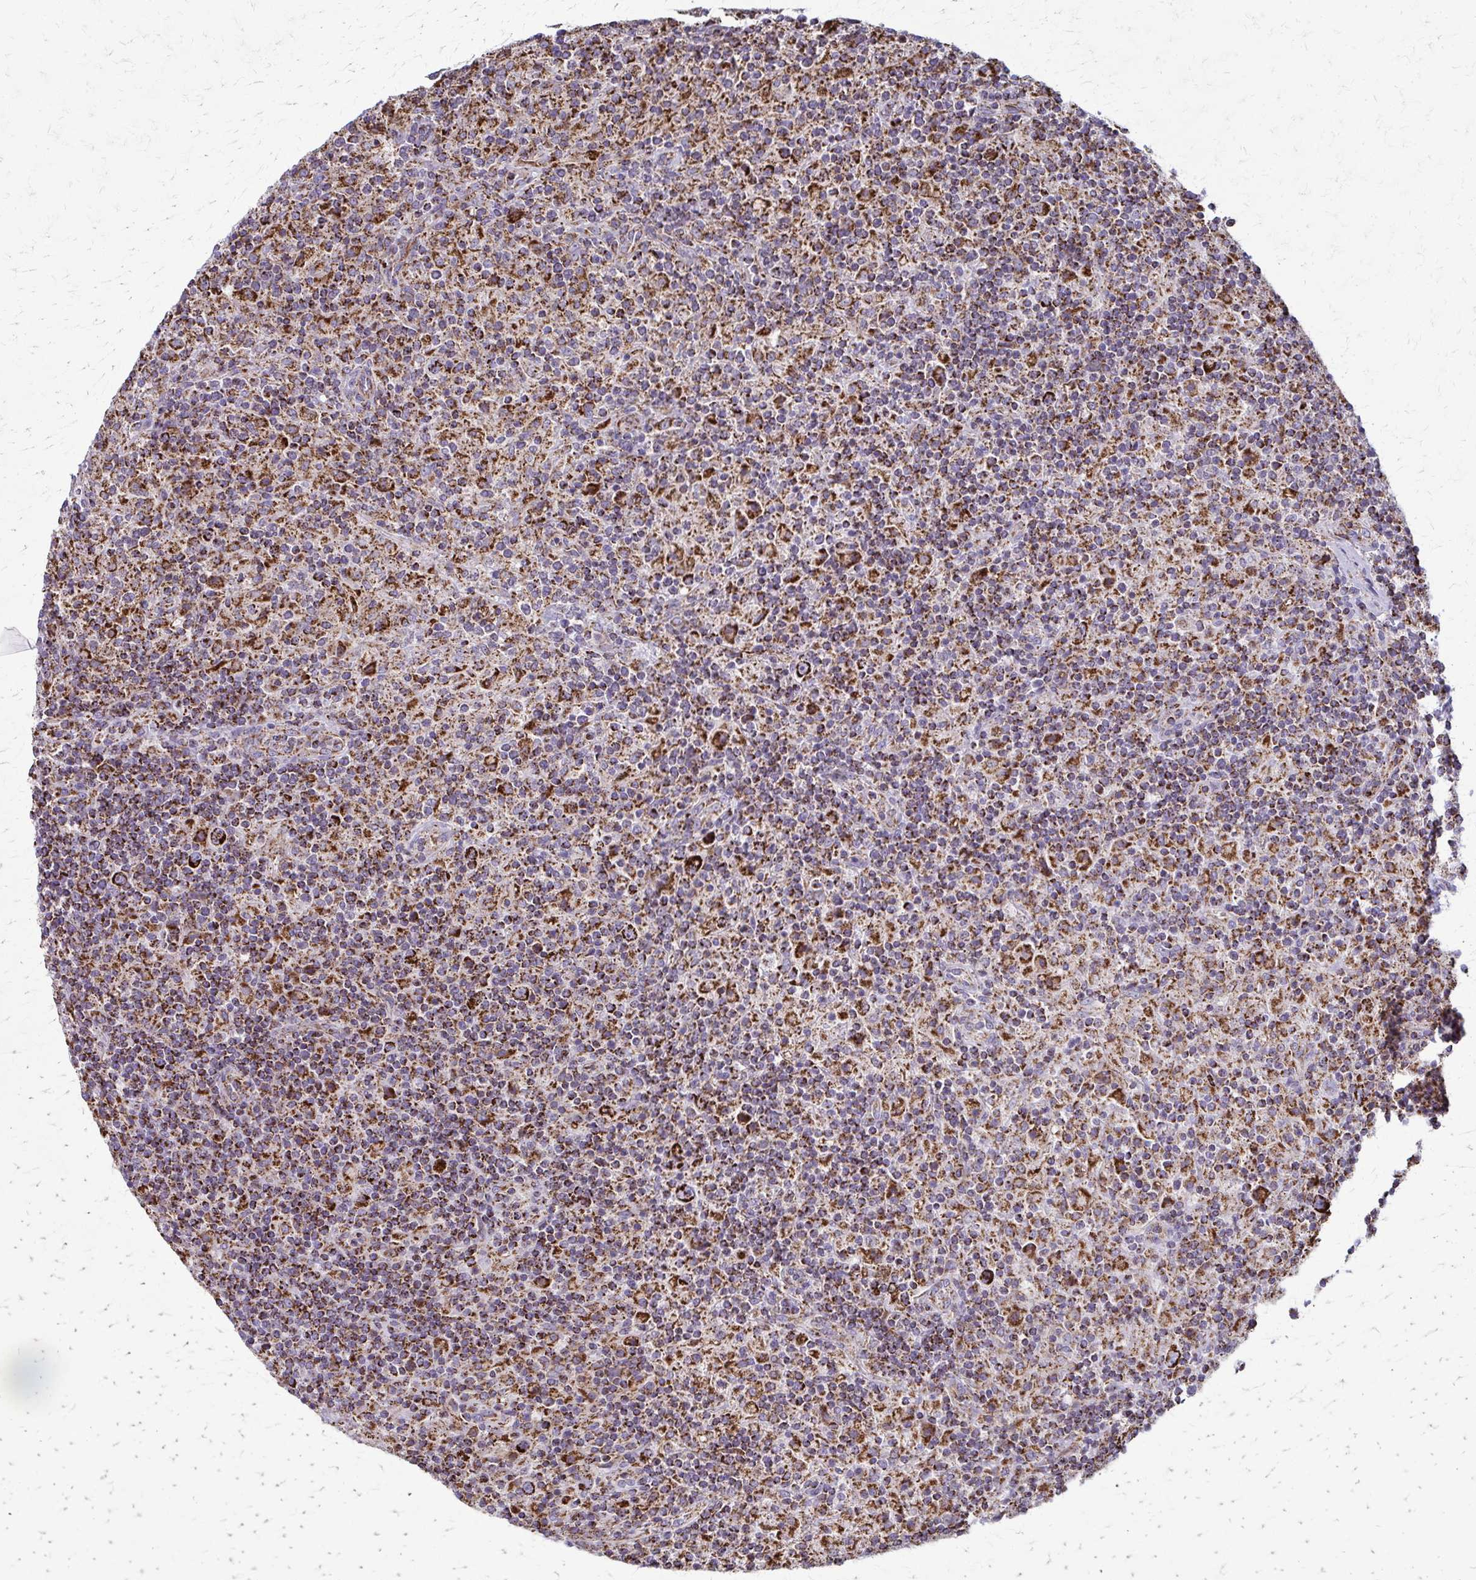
{"staining": {"intensity": "strong", "quantity": ">75%", "location": "cytoplasmic/membranous"}, "tissue": "lymphoma", "cell_type": "Tumor cells", "image_type": "cancer", "snomed": [{"axis": "morphology", "description": "Hodgkin's disease, NOS"}, {"axis": "topography", "description": "Lymph node"}], "caption": "Brown immunohistochemical staining in lymphoma shows strong cytoplasmic/membranous expression in approximately >75% of tumor cells. Nuclei are stained in blue.", "gene": "TVP23A", "patient": {"sex": "male", "age": 70}}